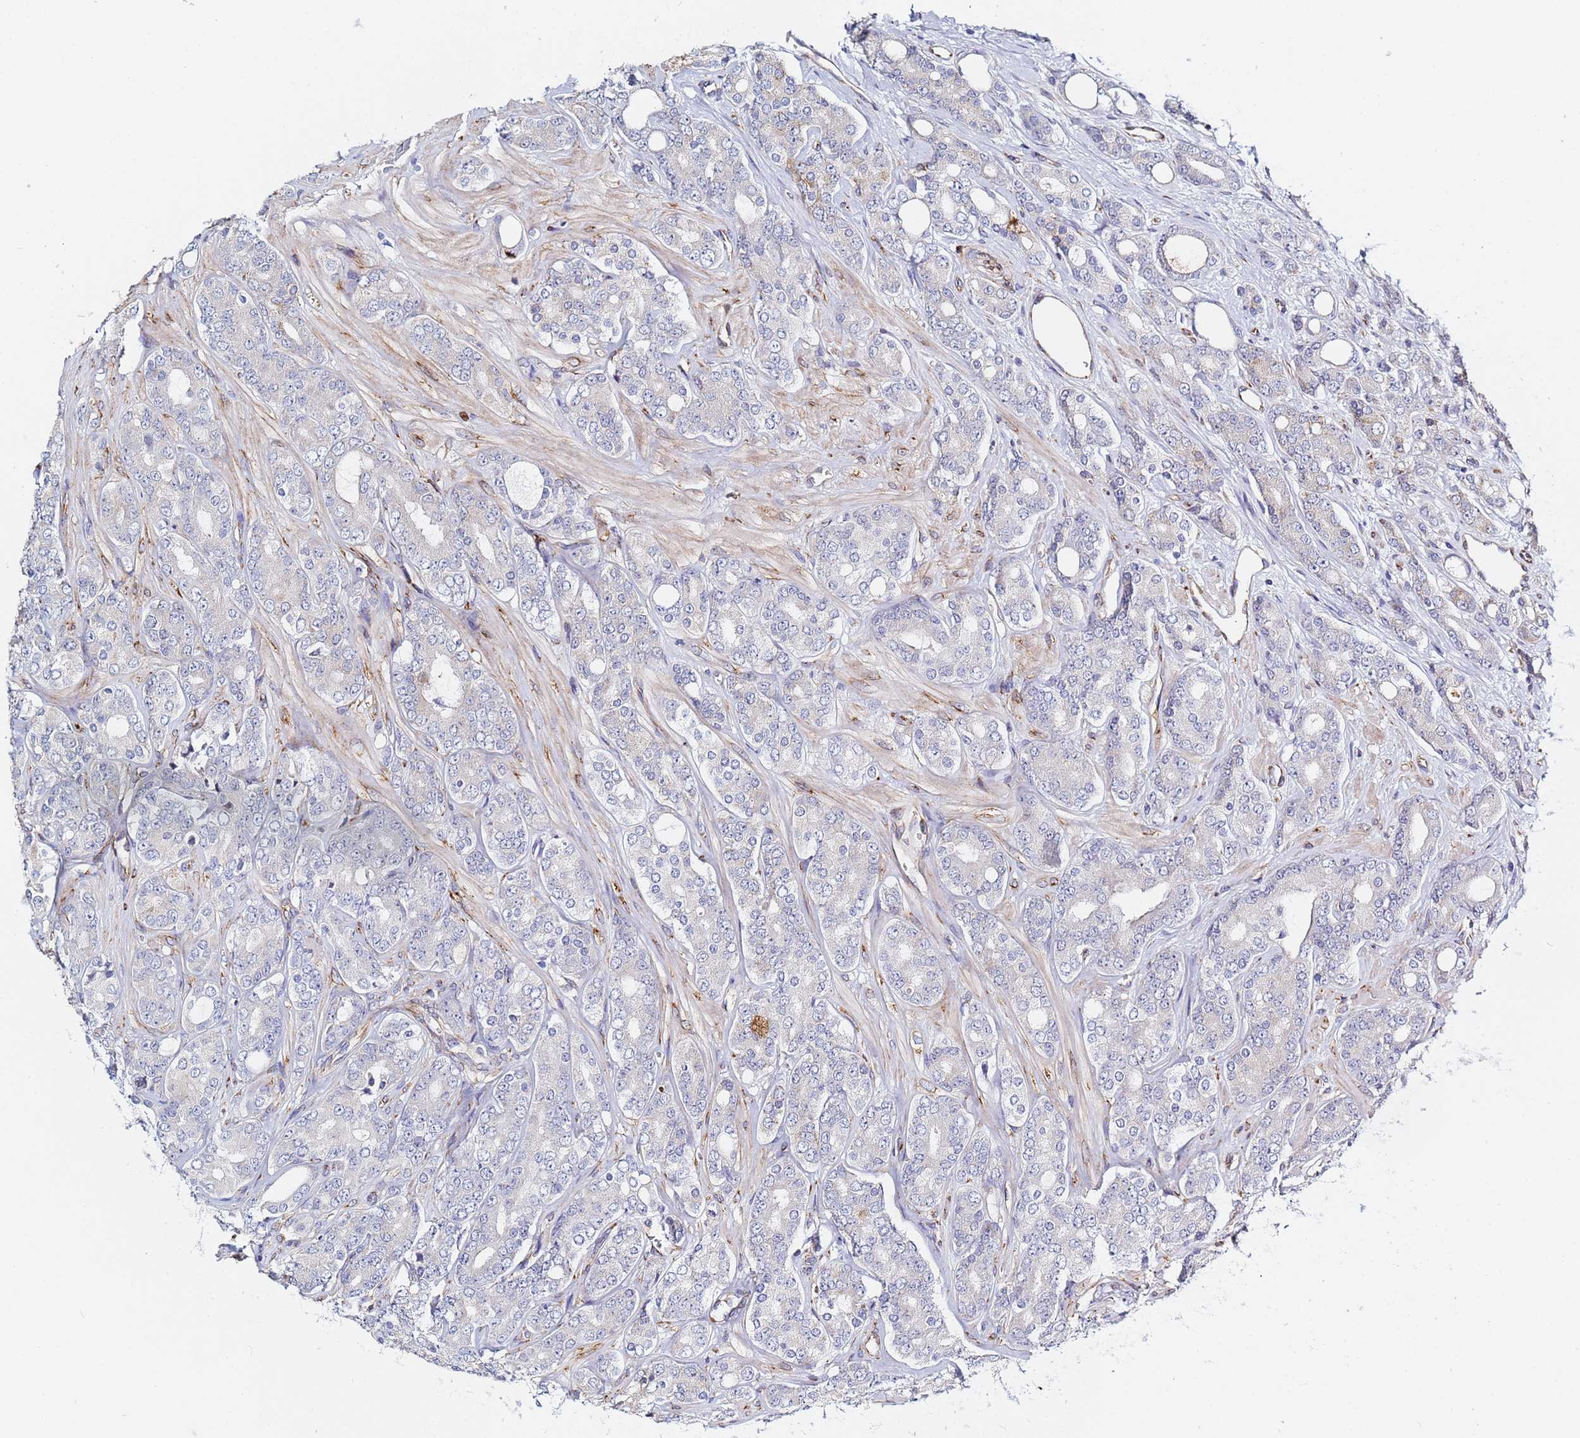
{"staining": {"intensity": "negative", "quantity": "none", "location": "none"}, "tissue": "prostate cancer", "cell_type": "Tumor cells", "image_type": "cancer", "snomed": [{"axis": "morphology", "description": "Adenocarcinoma, High grade"}, {"axis": "topography", "description": "Prostate"}], "caption": "Tumor cells show no significant expression in prostate cancer (adenocarcinoma (high-grade)).", "gene": "GDAP2", "patient": {"sex": "male", "age": 62}}